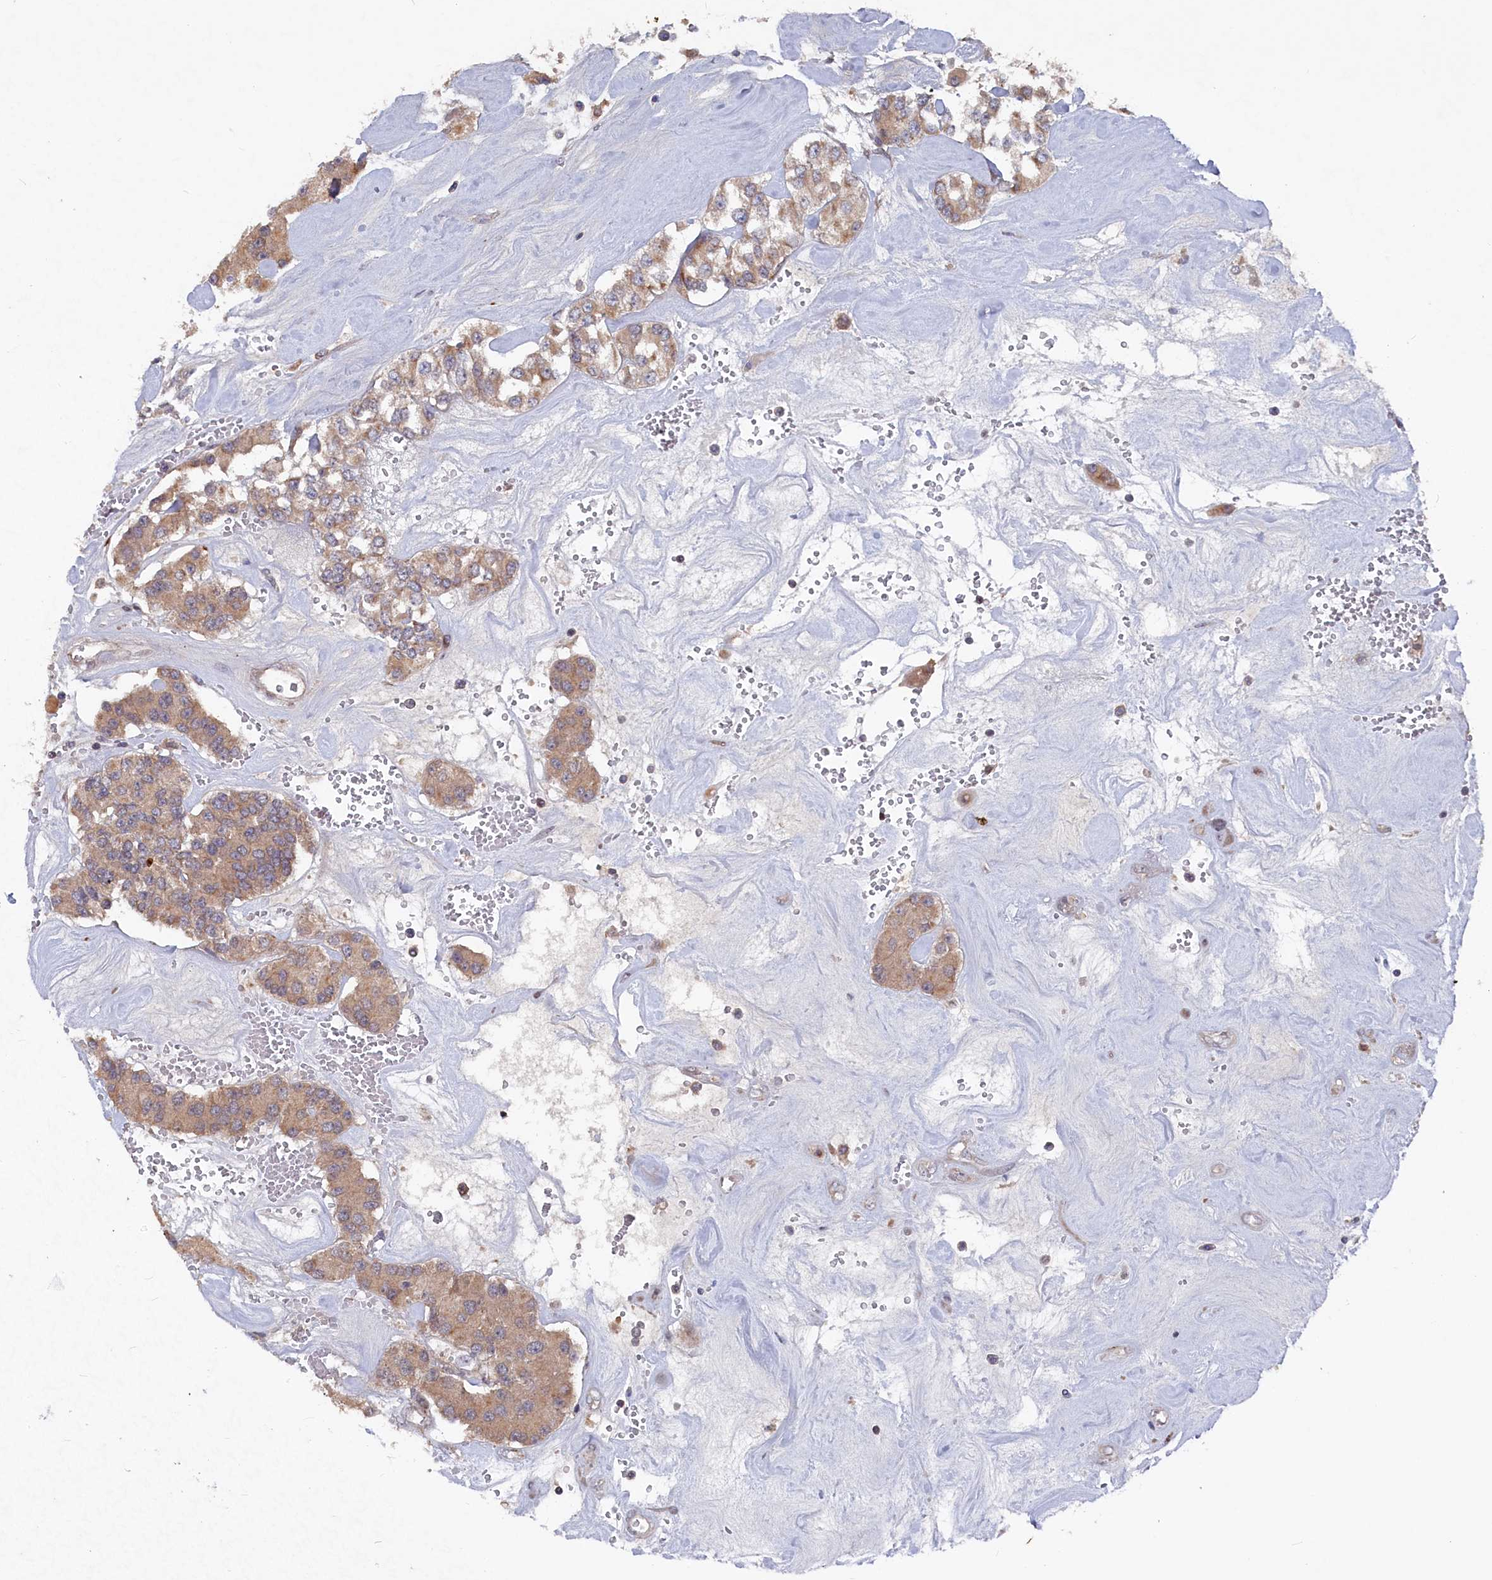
{"staining": {"intensity": "weak", "quantity": ">75%", "location": "cytoplasmic/membranous"}, "tissue": "carcinoid", "cell_type": "Tumor cells", "image_type": "cancer", "snomed": [{"axis": "morphology", "description": "Carcinoid, malignant, NOS"}, {"axis": "topography", "description": "Pancreas"}], "caption": "Immunohistochemistry of human carcinoid exhibits low levels of weak cytoplasmic/membranous positivity in about >75% of tumor cells.", "gene": "TMC5", "patient": {"sex": "male", "age": 41}}